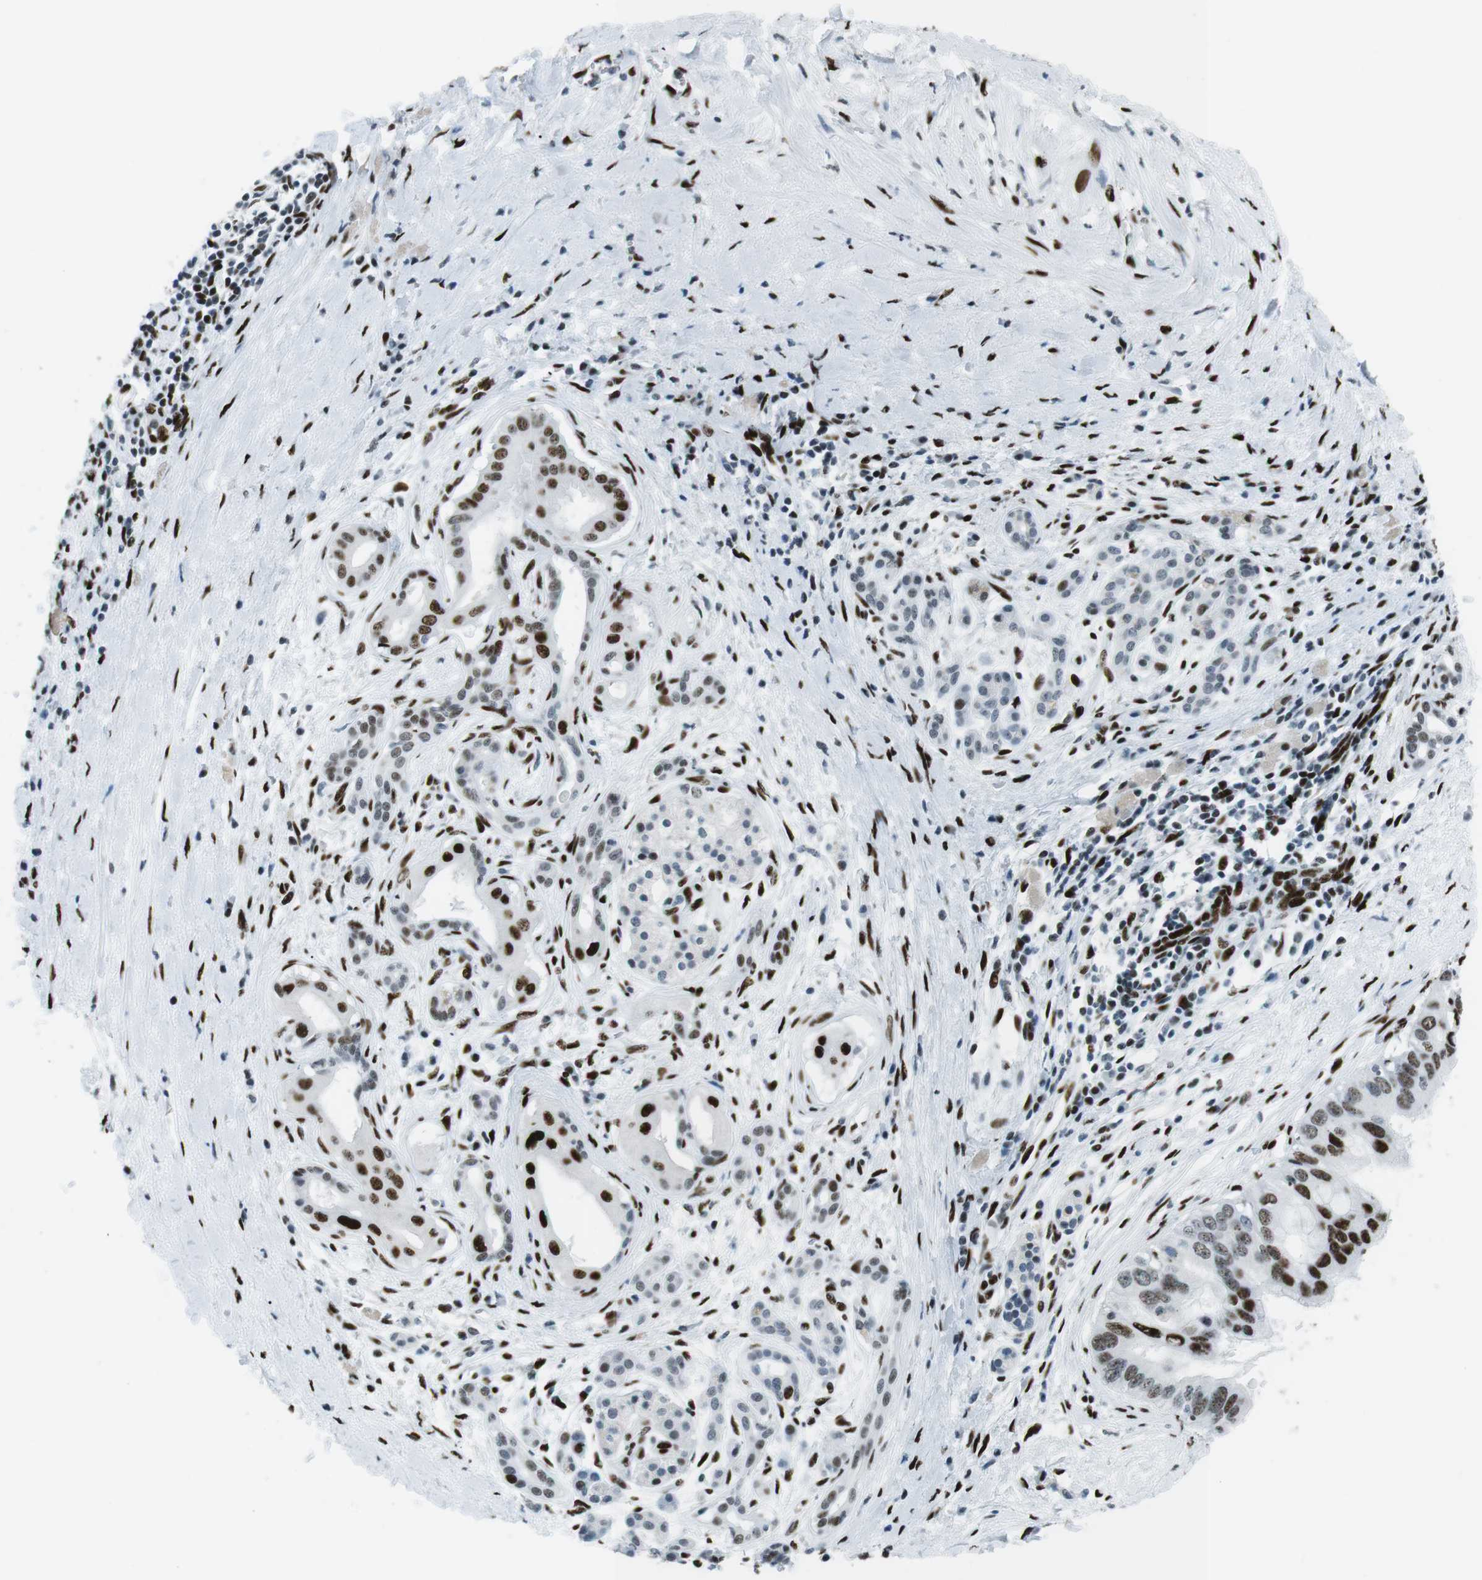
{"staining": {"intensity": "strong", "quantity": ">75%", "location": "nuclear"}, "tissue": "pancreatic cancer", "cell_type": "Tumor cells", "image_type": "cancer", "snomed": [{"axis": "morphology", "description": "Adenocarcinoma, NOS"}, {"axis": "topography", "description": "Pancreas"}], "caption": "A brown stain highlights strong nuclear expression of a protein in pancreatic adenocarcinoma tumor cells.", "gene": "PML", "patient": {"sex": "male", "age": 55}}